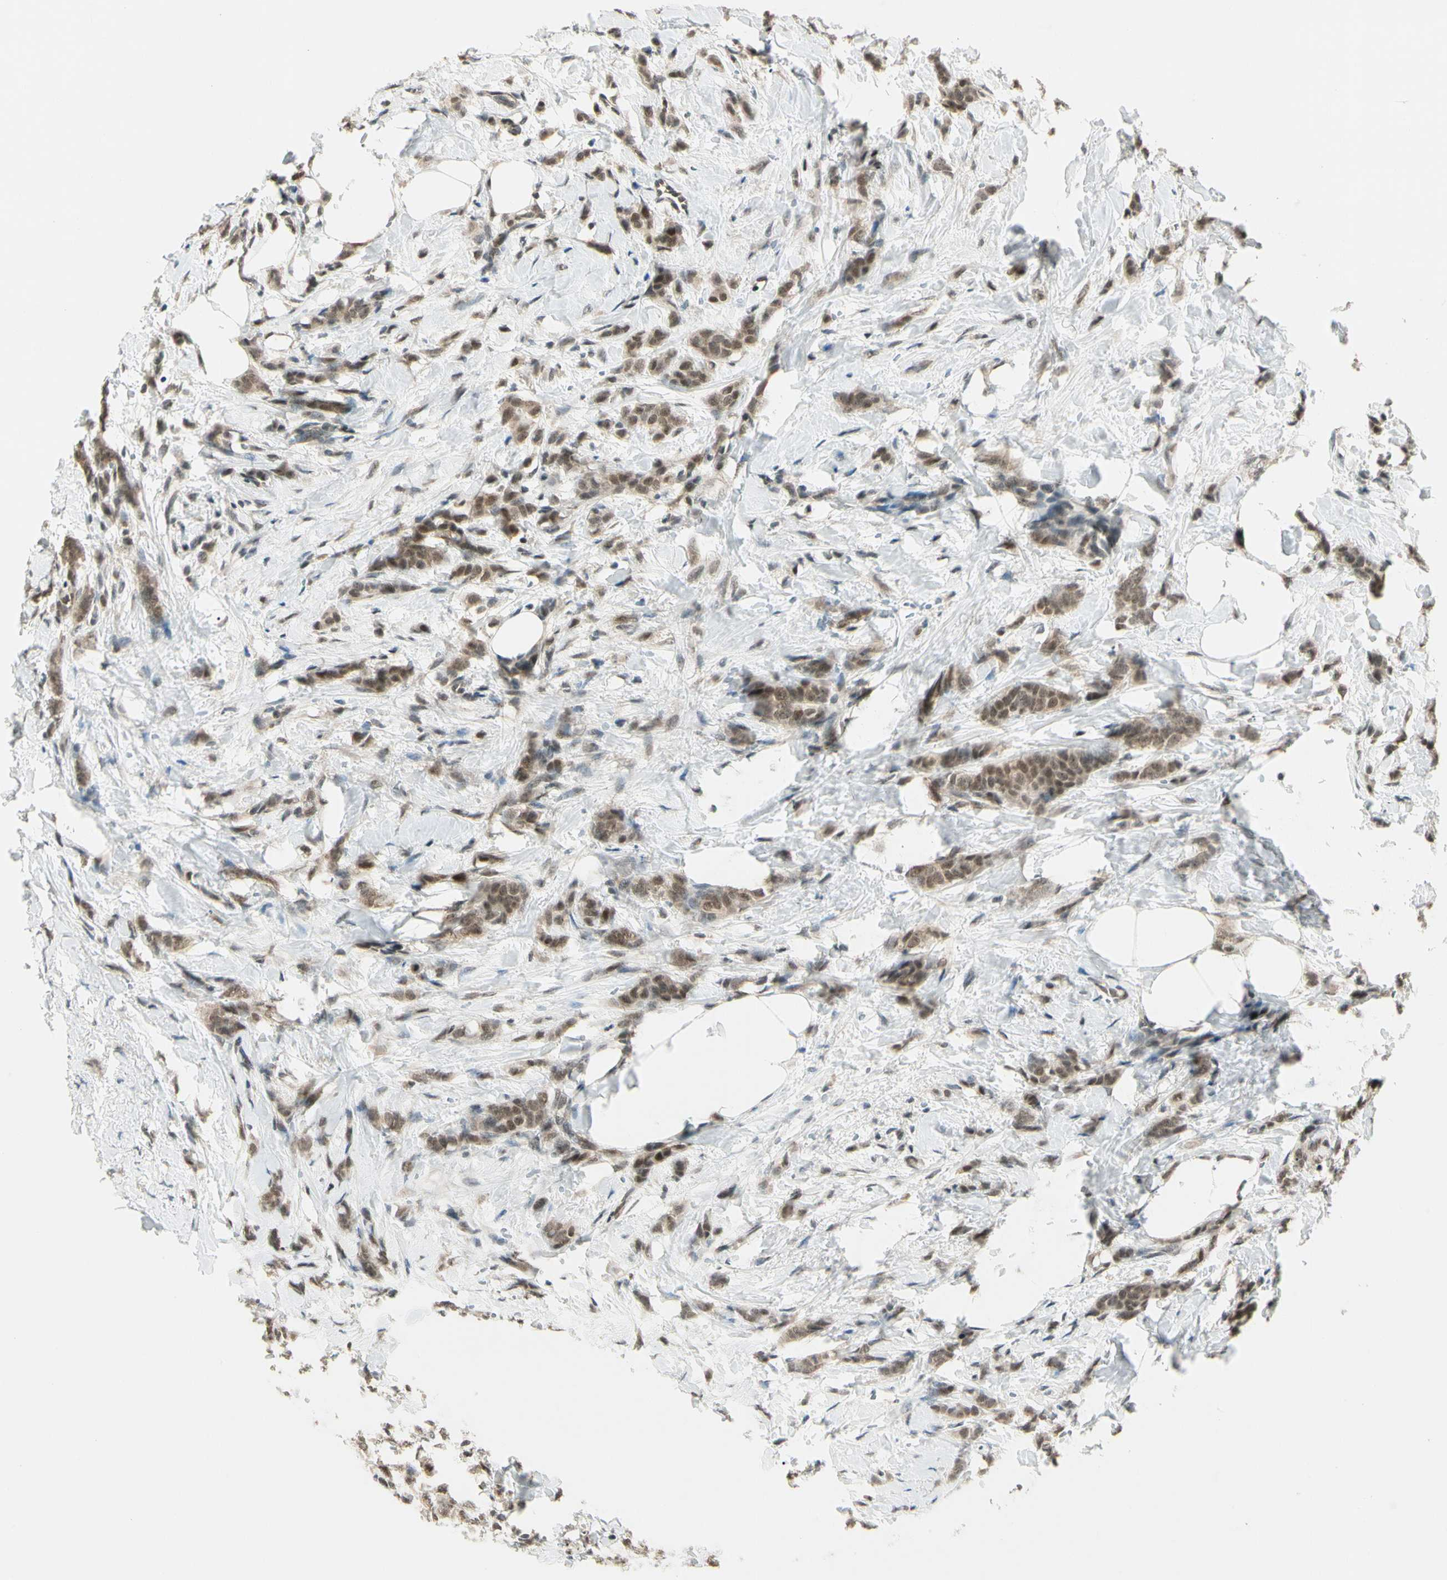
{"staining": {"intensity": "moderate", "quantity": ">75%", "location": "cytoplasmic/membranous,nuclear"}, "tissue": "breast cancer", "cell_type": "Tumor cells", "image_type": "cancer", "snomed": [{"axis": "morphology", "description": "Lobular carcinoma, in situ"}, {"axis": "morphology", "description": "Lobular carcinoma"}, {"axis": "topography", "description": "Breast"}], "caption": "Human breast cancer (lobular carcinoma) stained for a protein (brown) demonstrates moderate cytoplasmic/membranous and nuclear positive staining in about >75% of tumor cells.", "gene": "ZSCAN12", "patient": {"sex": "female", "age": 41}}